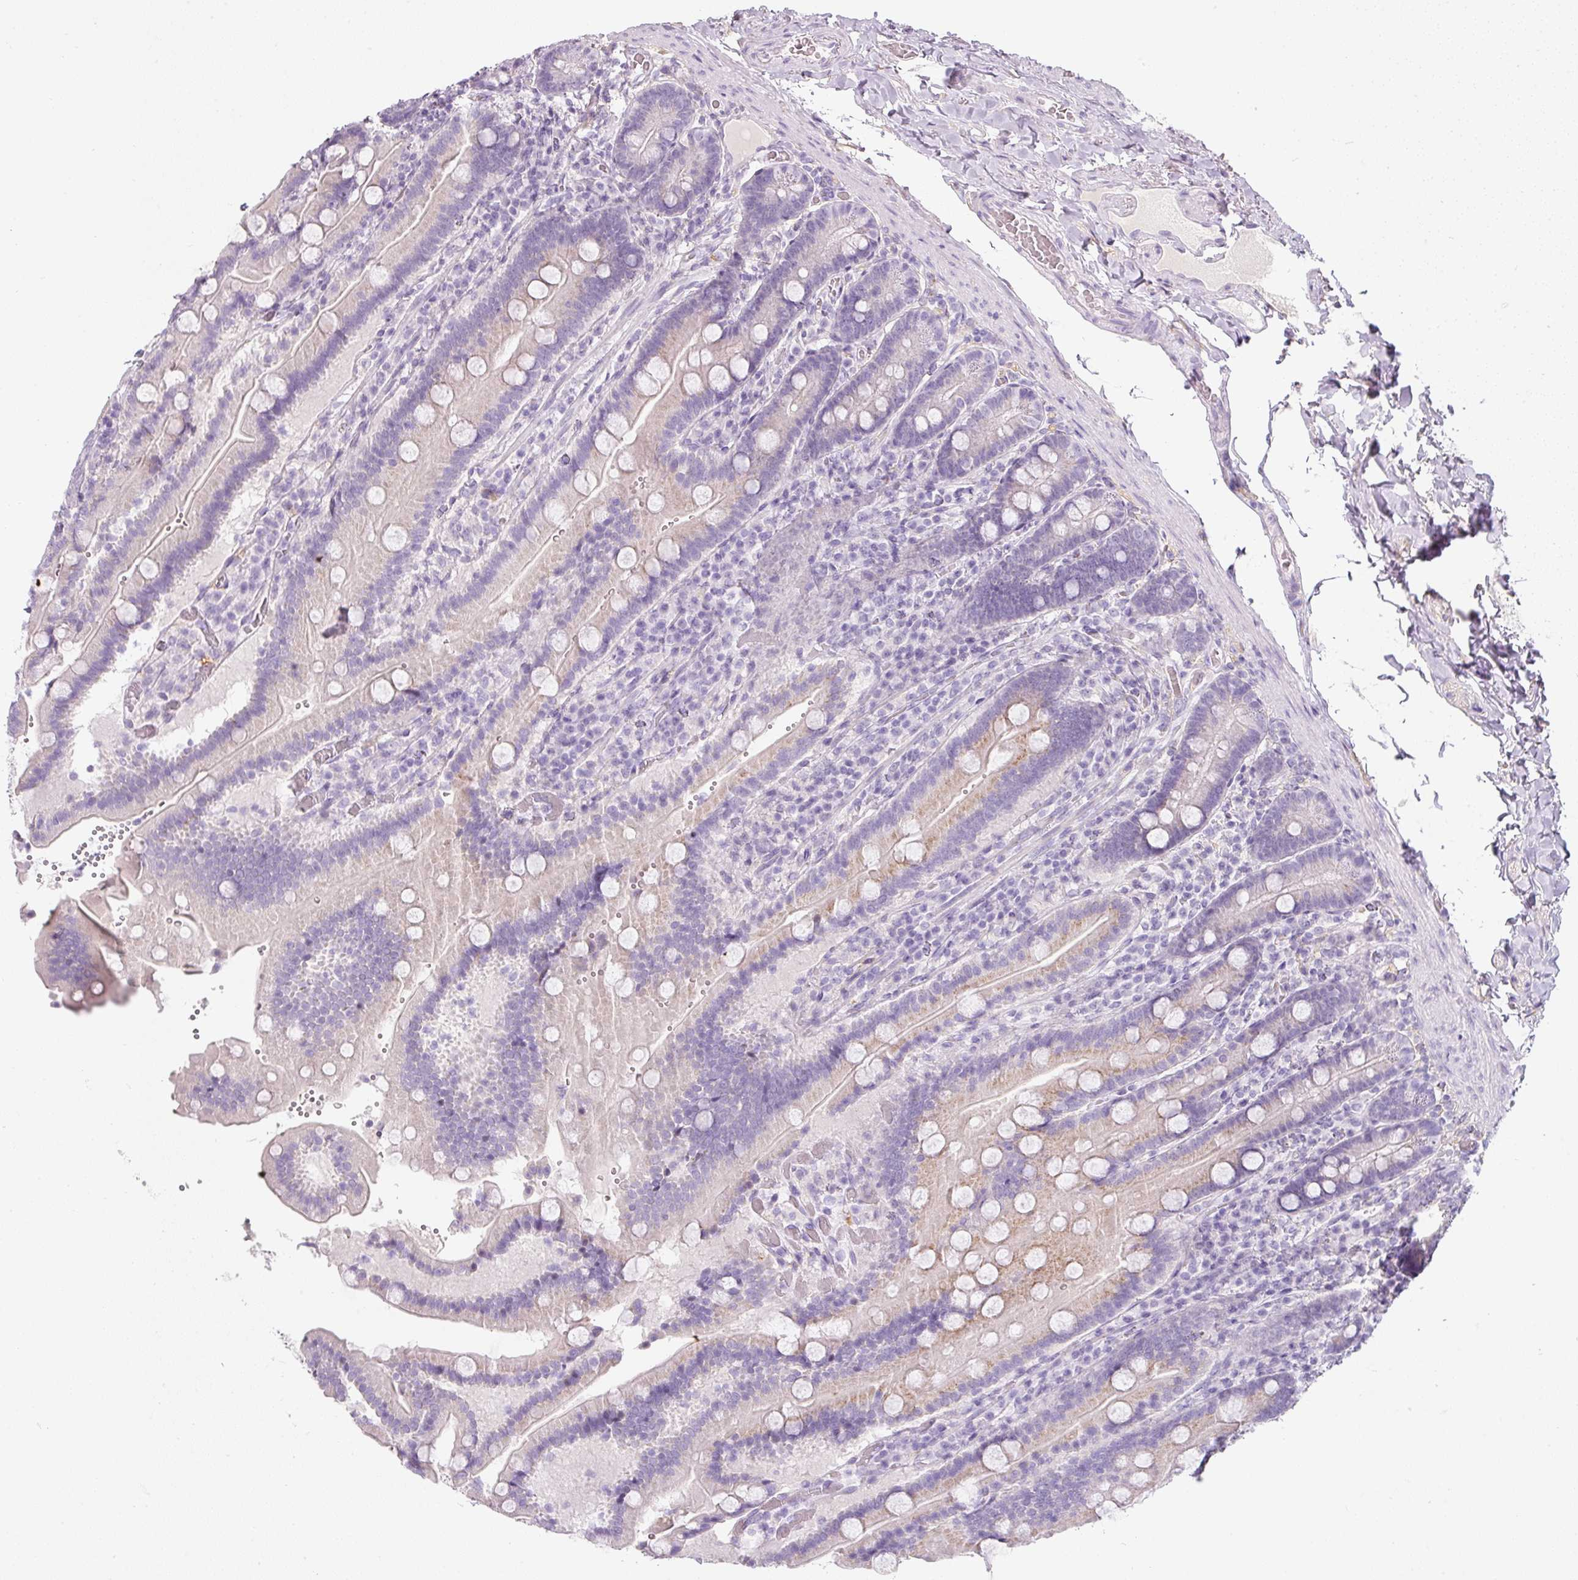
{"staining": {"intensity": "weak", "quantity": "<25%", "location": "cytoplasmic/membranous"}, "tissue": "duodenum", "cell_type": "Glandular cells", "image_type": "normal", "snomed": [{"axis": "morphology", "description": "Normal tissue, NOS"}, {"axis": "topography", "description": "Duodenum"}], "caption": "Immunohistochemistry (IHC) image of benign duodenum stained for a protein (brown), which displays no expression in glandular cells.", "gene": "DNM1", "patient": {"sex": "female", "age": 62}}